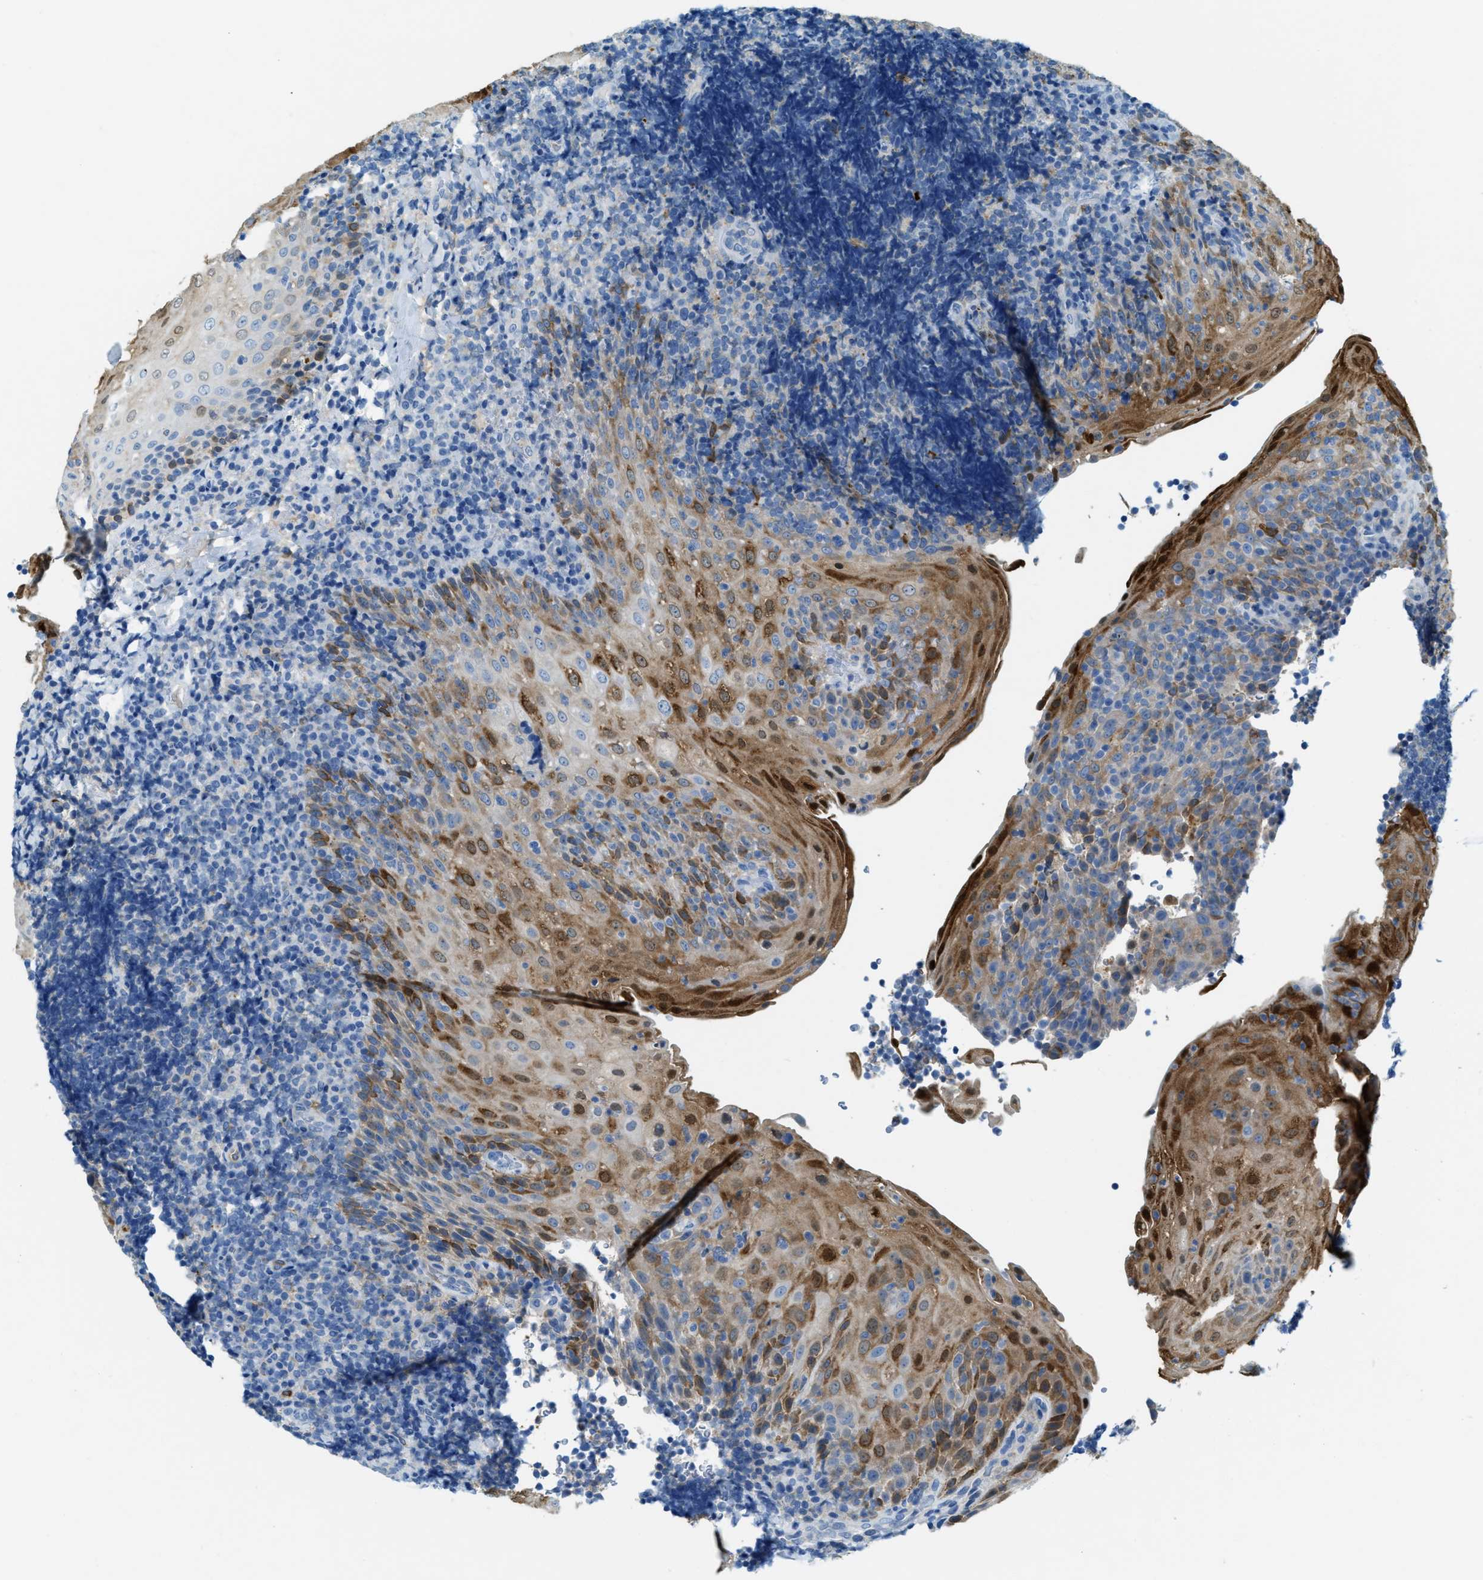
{"staining": {"intensity": "negative", "quantity": "none", "location": "none"}, "tissue": "tonsil", "cell_type": "Germinal center cells", "image_type": "normal", "snomed": [{"axis": "morphology", "description": "Normal tissue, NOS"}, {"axis": "topography", "description": "Tonsil"}], "caption": "High magnification brightfield microscopy of unremarkable tonsil stained with DAB (brown) and counterstained with hematoxylin (blue): germinal center cells show no significant expression. The staining was performed using DAB to visualize the protein expression in brown, while the nuclei were stained in blue with hematoxylin (Magnification: 20x).", "gene": "MATCAP2", "patient": {"sex": "male", "age": 37}}